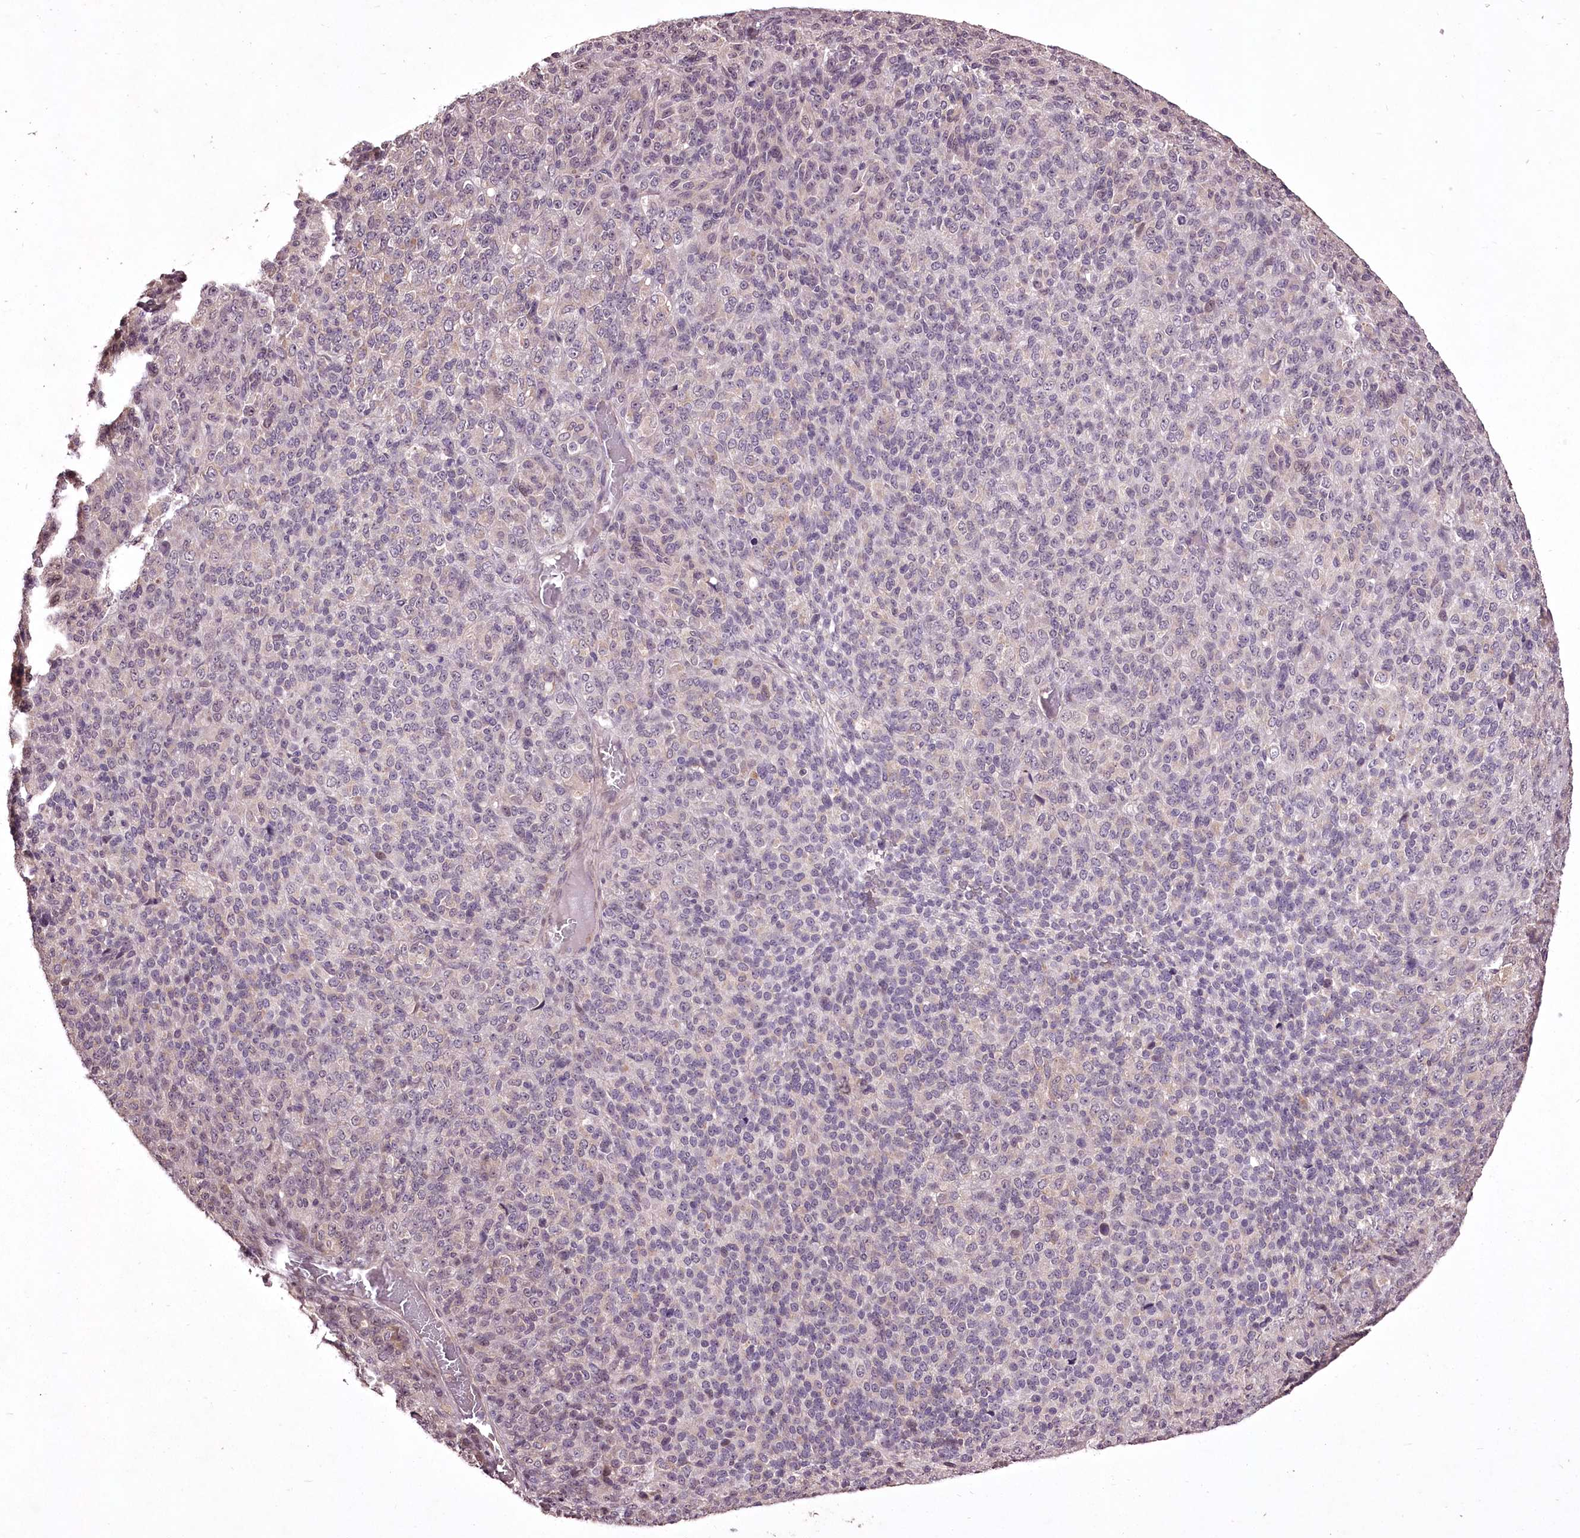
{"staining": {"intensity": "negative", "quantity": "none", "location": "none"}, "tissue": "melanoma", "cell_type": "Tumor cells", "image_type": "cancer", "snomed": [{"axis": "morphology", "description": "Malignant melanoma, Metastatic site"}, {"axis": "topography", "description": "Brain"}], "caption": "Tumor cells are negative for brown protein staining in malignant melanoma (metastatic site). Nuclei are stained in blue.", "gene": "ADRA1D", "patient": {"sex": "female", "age": 56}}